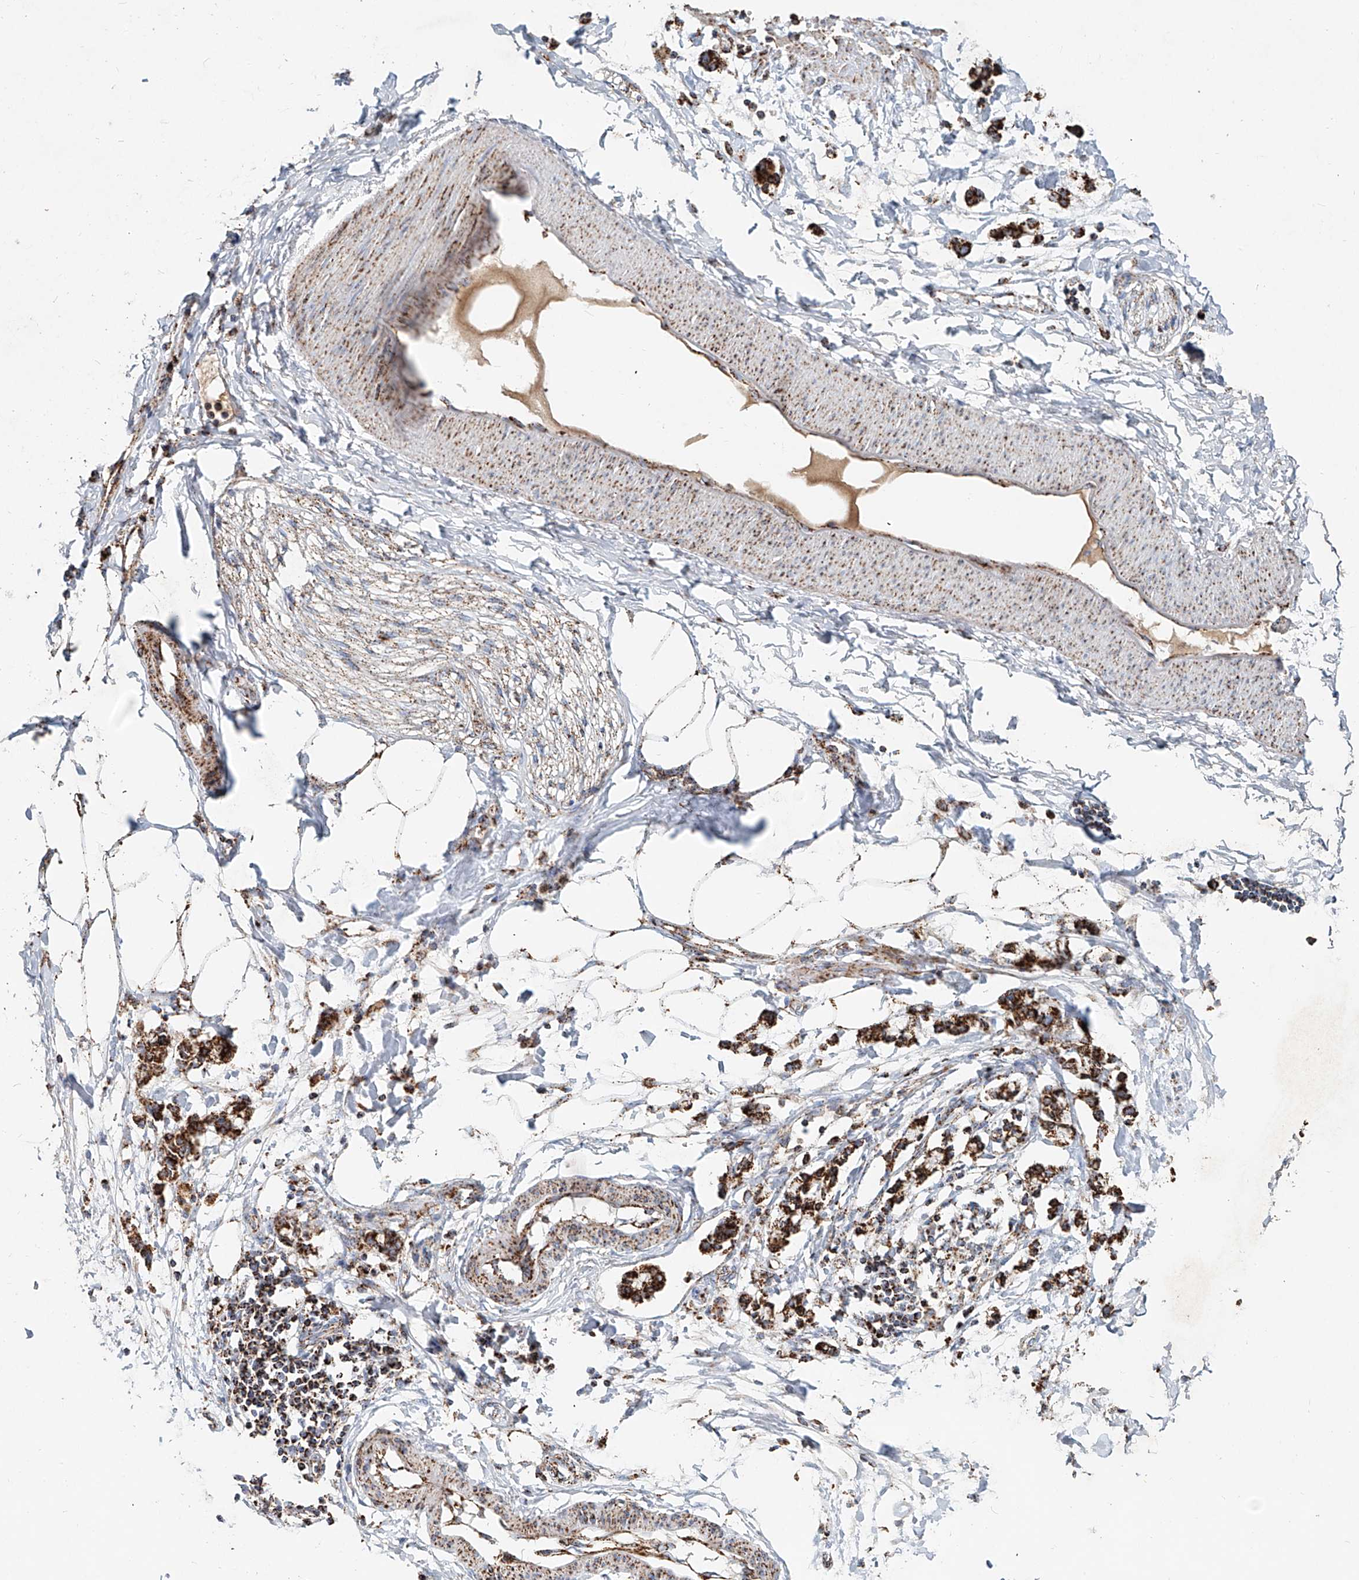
{"staining": {"intensity": "moderate", "quantity": "25%-75%", "location": "cytoplasmic/membranous"}, "tissue": "adipose tissue", "cell_type": "Adipocytes", "image_type": "normal", "snomed": [{"axis": "morphology", "description": "Normal tissue, NOS"}, {"axis": "morphology", "description": "Adenocarcinoma, NOS"}, {"axis": "topography", "description": "Colon"}, {"axis": "topography", "description": "Peripheral nerve tissue"}], "caption": "The histopathology image demonstrates a brown stain indicating the presence of a protein in the cytoplasmic/membranous of adipocytes in adipose tissue. The protein of interest is shown in brown color, while the nuclei are stained blue.", "gene": "CARD10", "patient": {"sex": "male", "age": 14}}